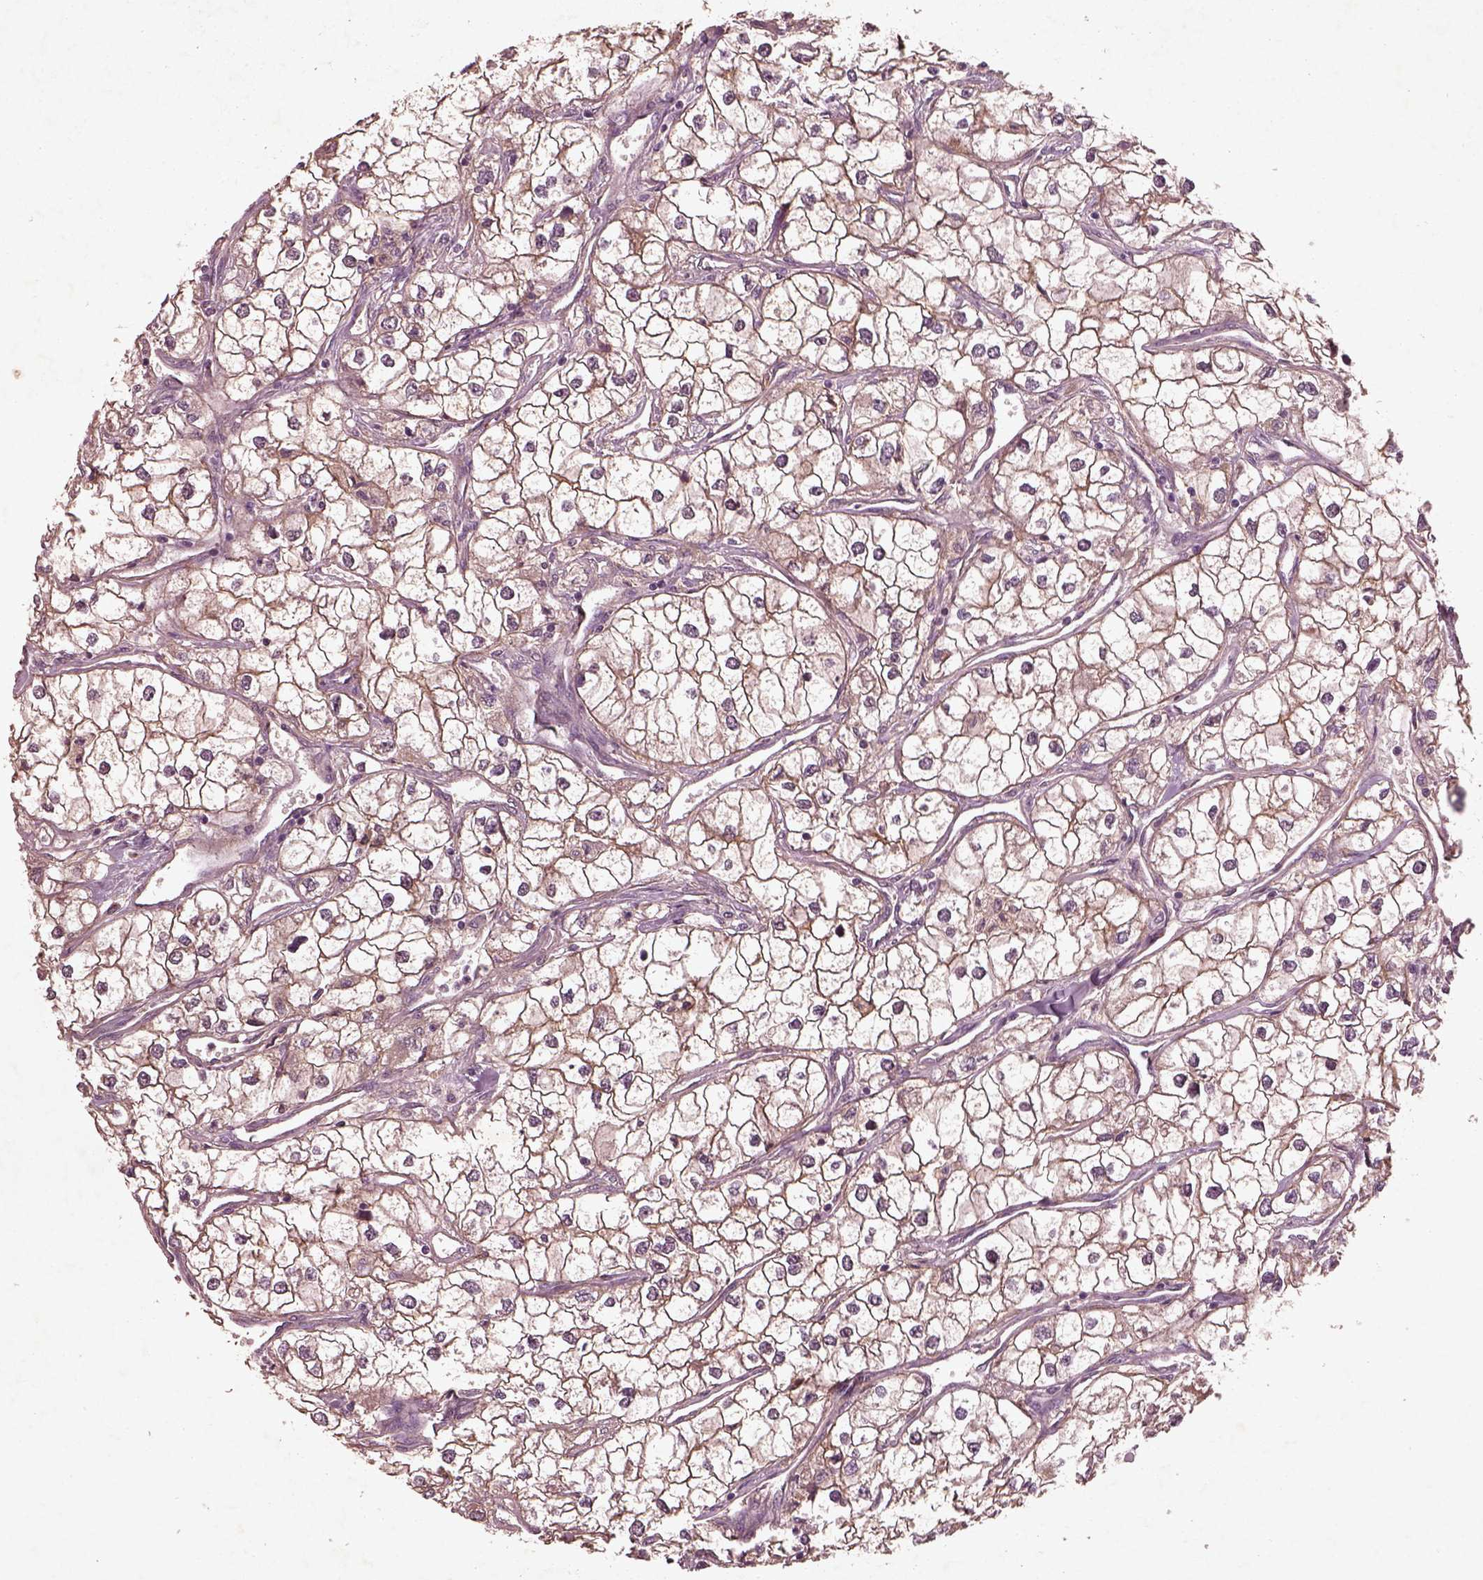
{"staining": {"intensity": "moderate", "quantity": ">75%", "location": "cytoplasmic/membranous"}, "tissue": "renal cancer", "cell_type": "Tumor cells", "image_type": "cancer", "snomed": [{"axis": "morphology", "description": "Adenocarcinoma, NOS"}, {"axis": "topography", "description": "Kidney"}], "caption": "Moderate cytoplasmic/membranous protein expression is identified in about >75% of tumor cells in renal adenocarcinoma.", "gene": "FAM234A", "patient": {"sex": "male", "age": 59}}